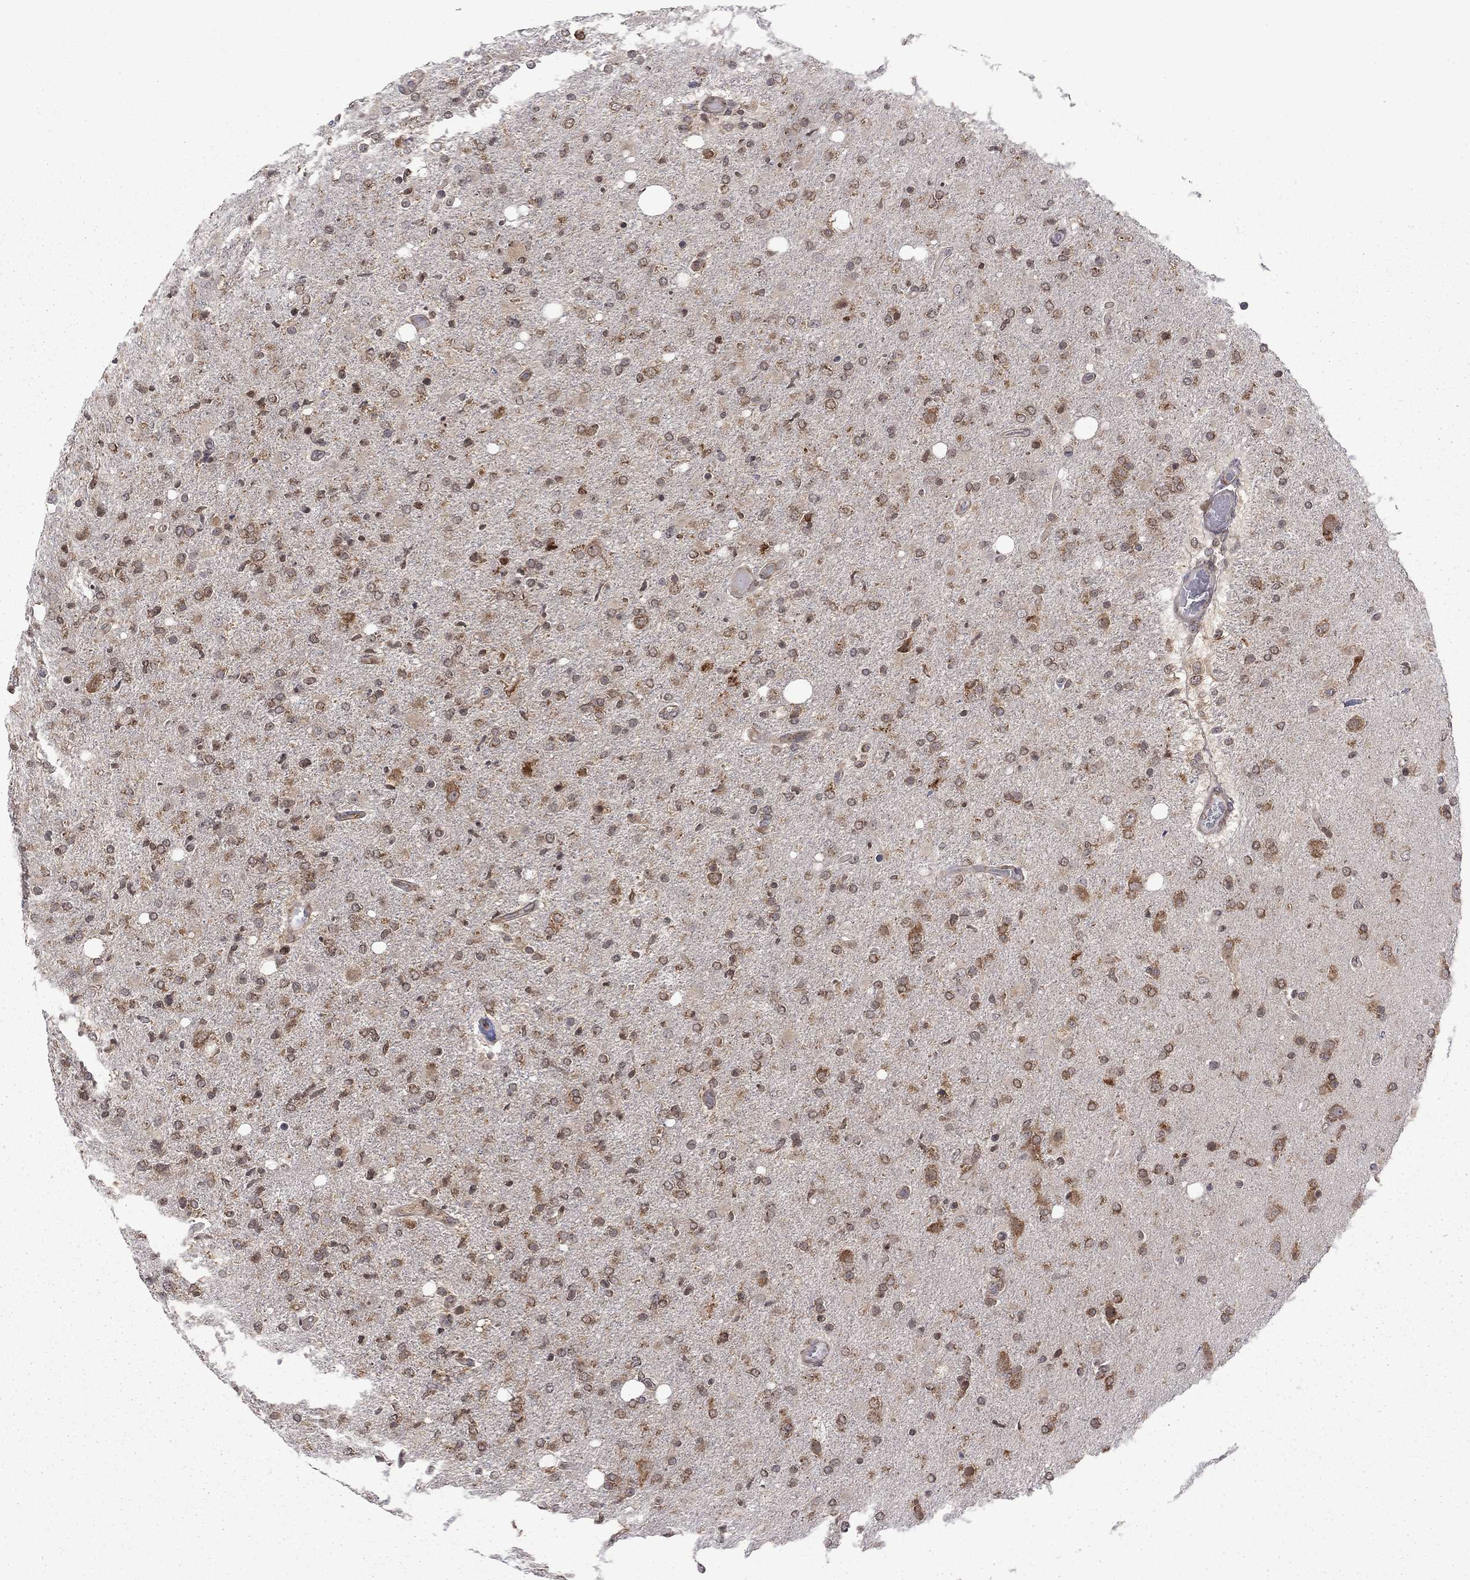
{"staining": {"intensity": "strong", "quantity": "25%-75%", "location": "cytoplasmic/membranous"}, "tissue": "glioma", "cell_type": "Tumor cells", "image_type": "cancer", "snomed": [{"axis": "morphology", "description": "Glioma, malignant, High grade"}, {"axis": "topography", "description": "Cerebral cortex"}], "caption": "Immunohistochemical staining of high-grade glioma (malignant) reveals strong cytoplasmic/membranous protein staining in approximately 25%-75% of tumor cells.", "gene": "NAA50", "patient": {"sex": "male", "age": 70}}